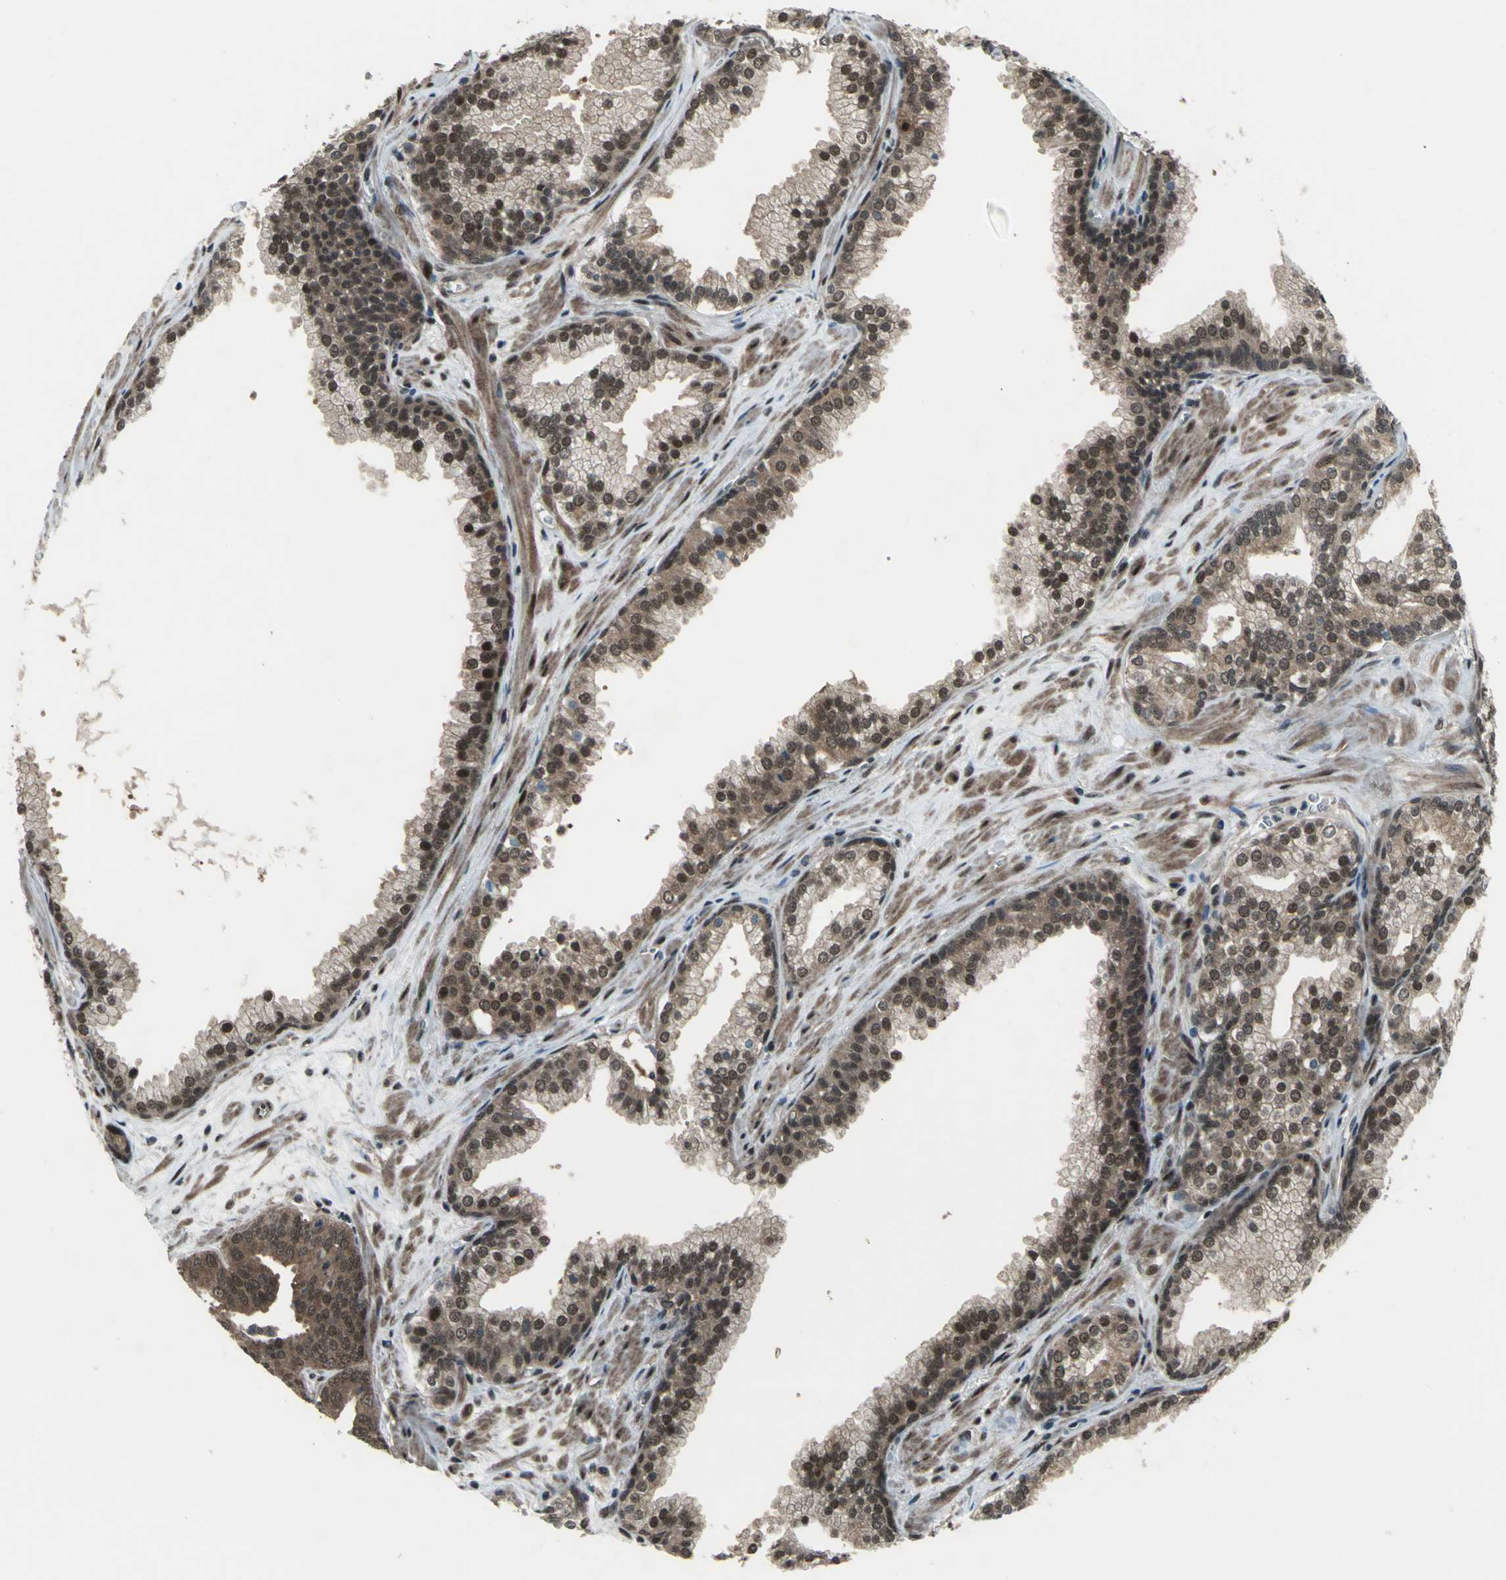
{"staining": {"intensity": "strong", "quantity": ">75%", "location": "cytoplasmic/membranous,nuclear"}, "tissue": "prostate cancer", "cell_type": "Tumor cells", "image_type": "cancer", "snomed": [{"axis": "morphology", "description": "Adenocarcinoma, Low grade"}, {"axis": "topography", "description": "Prostate"}], "caption": "IHC histopathology image of neoplastic tissue: human prostate cancer stained using immunohistochemistry reveals high levels of strong protein expression localized specifically in the cytoplasmic/membranous and nuclear of tumor cells, appearing as a cytoplasmic/membranous and nuclear brown color.", "gene": "COPS5", "patient": {"sex": "male", "age": 57}}